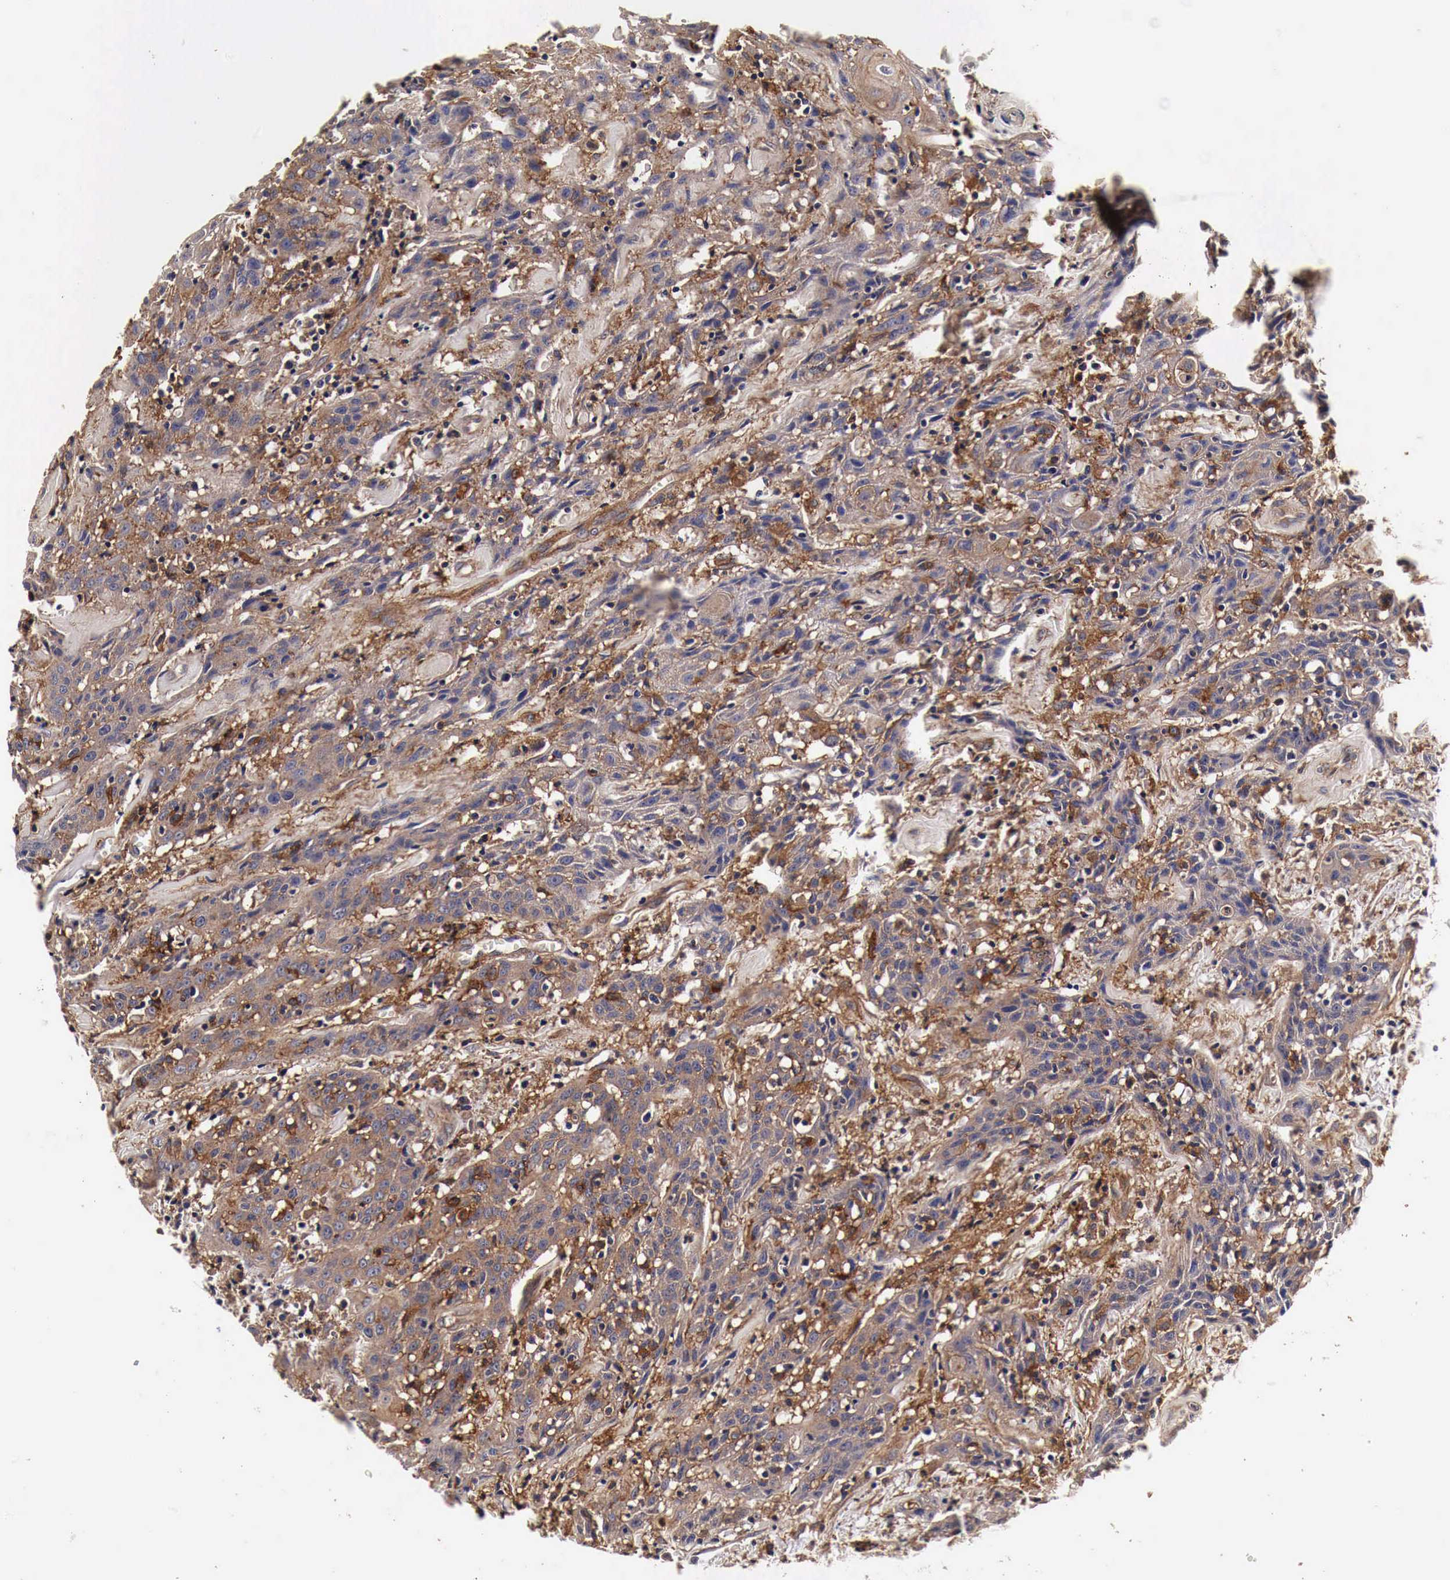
{"staining": {"intensity": "moderate", "quantity": ">75%", "location": "cytoplasmic/membranous"}, "tissue": "head and neck cancer", "cell_type": "Tumor cells", "image_type": "cancer", "snomed": [{"axis": "morphology", "description": "Squamous cell carcinoma, NOS"}, {"axis": "topography", "description": "Oral tissue"}, {"axis": "topography", "description": "Head-Neck"}], "caption": "IHC histopathology image of human head and neck cancer stained for a protein (brown), which exhibits medium levels of moderate cytoplasmic/membranous staining in about >75% of tumor cells.", "gene": "RP2", "patient": {"sex": "female", "age": 82}}